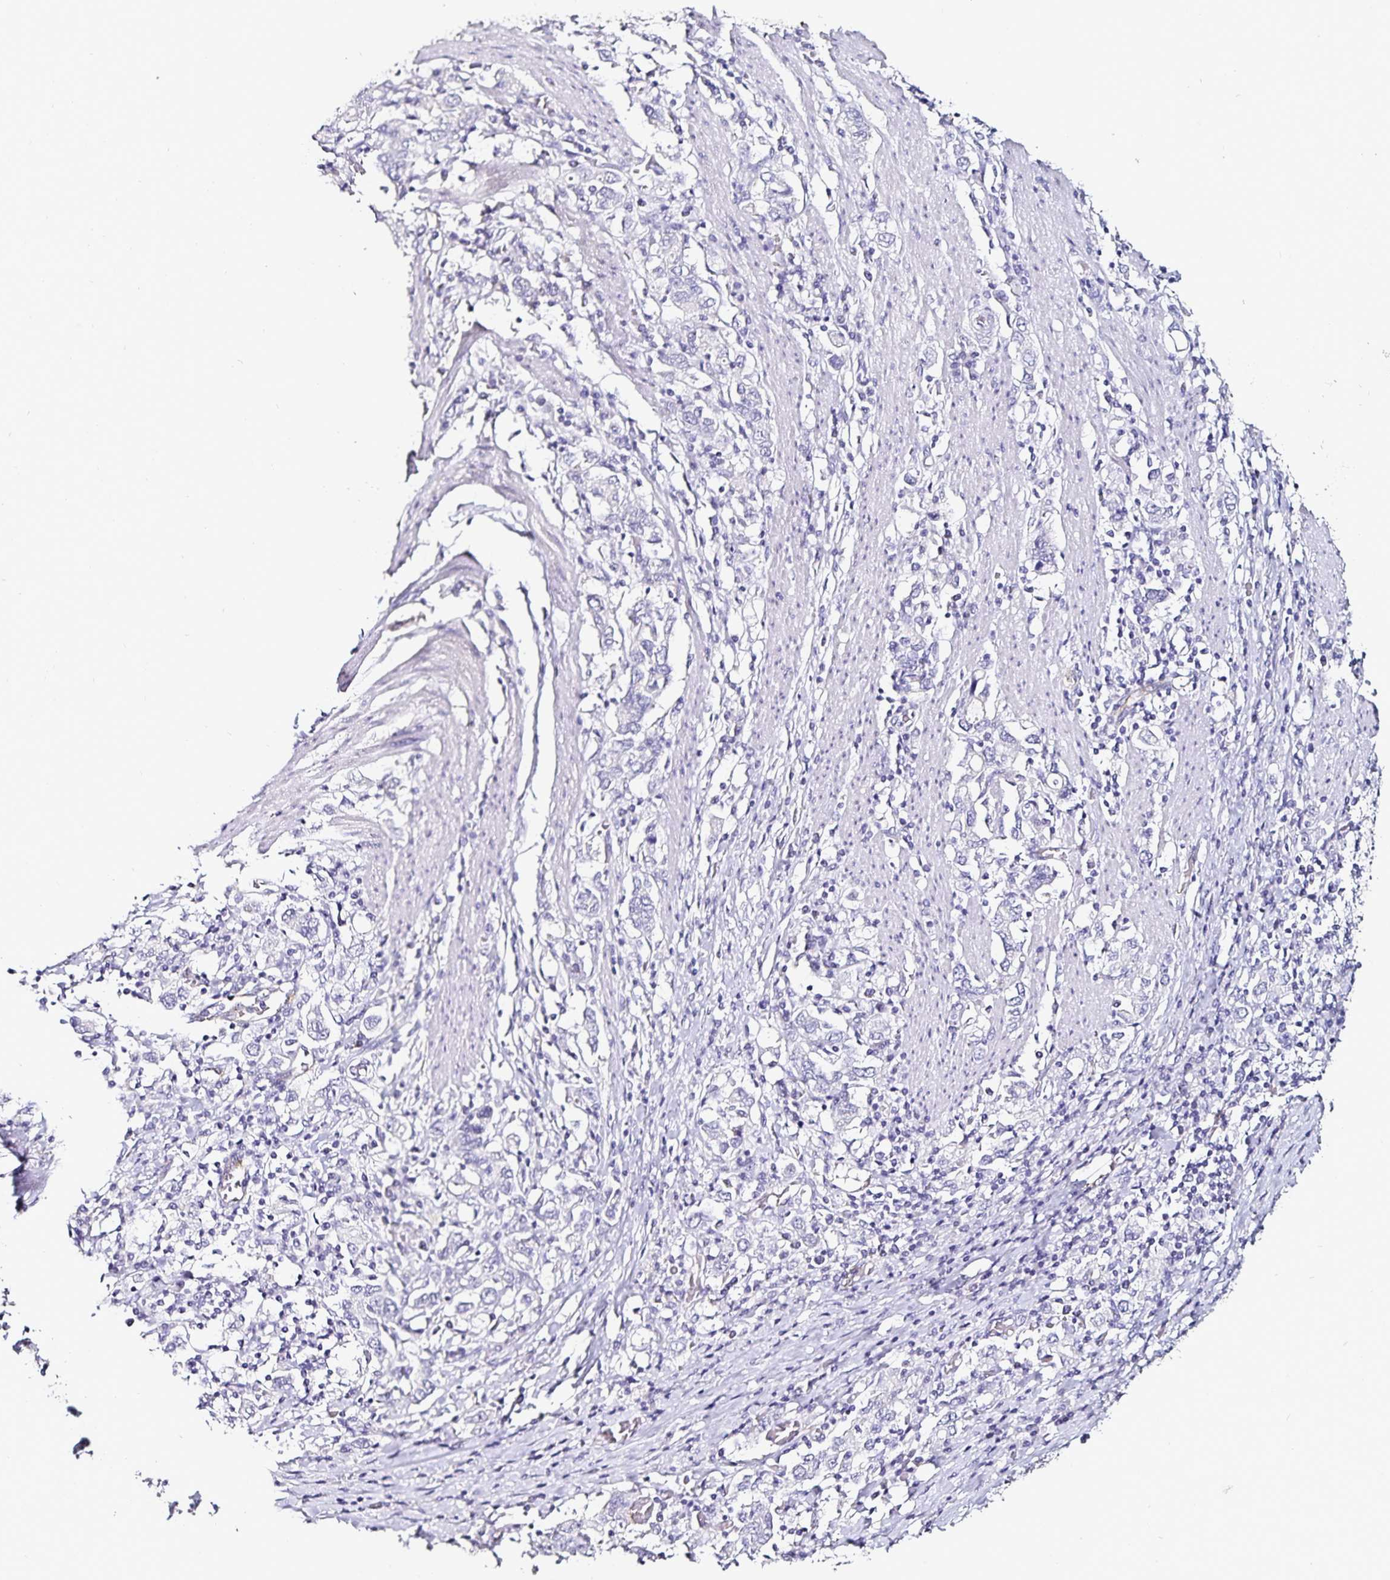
{"staining": {"intensity": "negative", "quantity": "none", "location": "none"}, "tissue": "stomach cancer", "cell_type": "Tumor cells", "image_type": "cancer", "snomed": [{"axis": "morphology", "description": "Adenocarcinoma, NOS"}, {"axis": "topography", "description": "Stomach, upper"}, {"axis": "topography", "description": "Stomach"}], "caption": "Tumor cells show no significant positivity in adenocarcinoma (stomach).", "gene": "TSPAN7", "patient": {"sex": "male", "age": 62}}